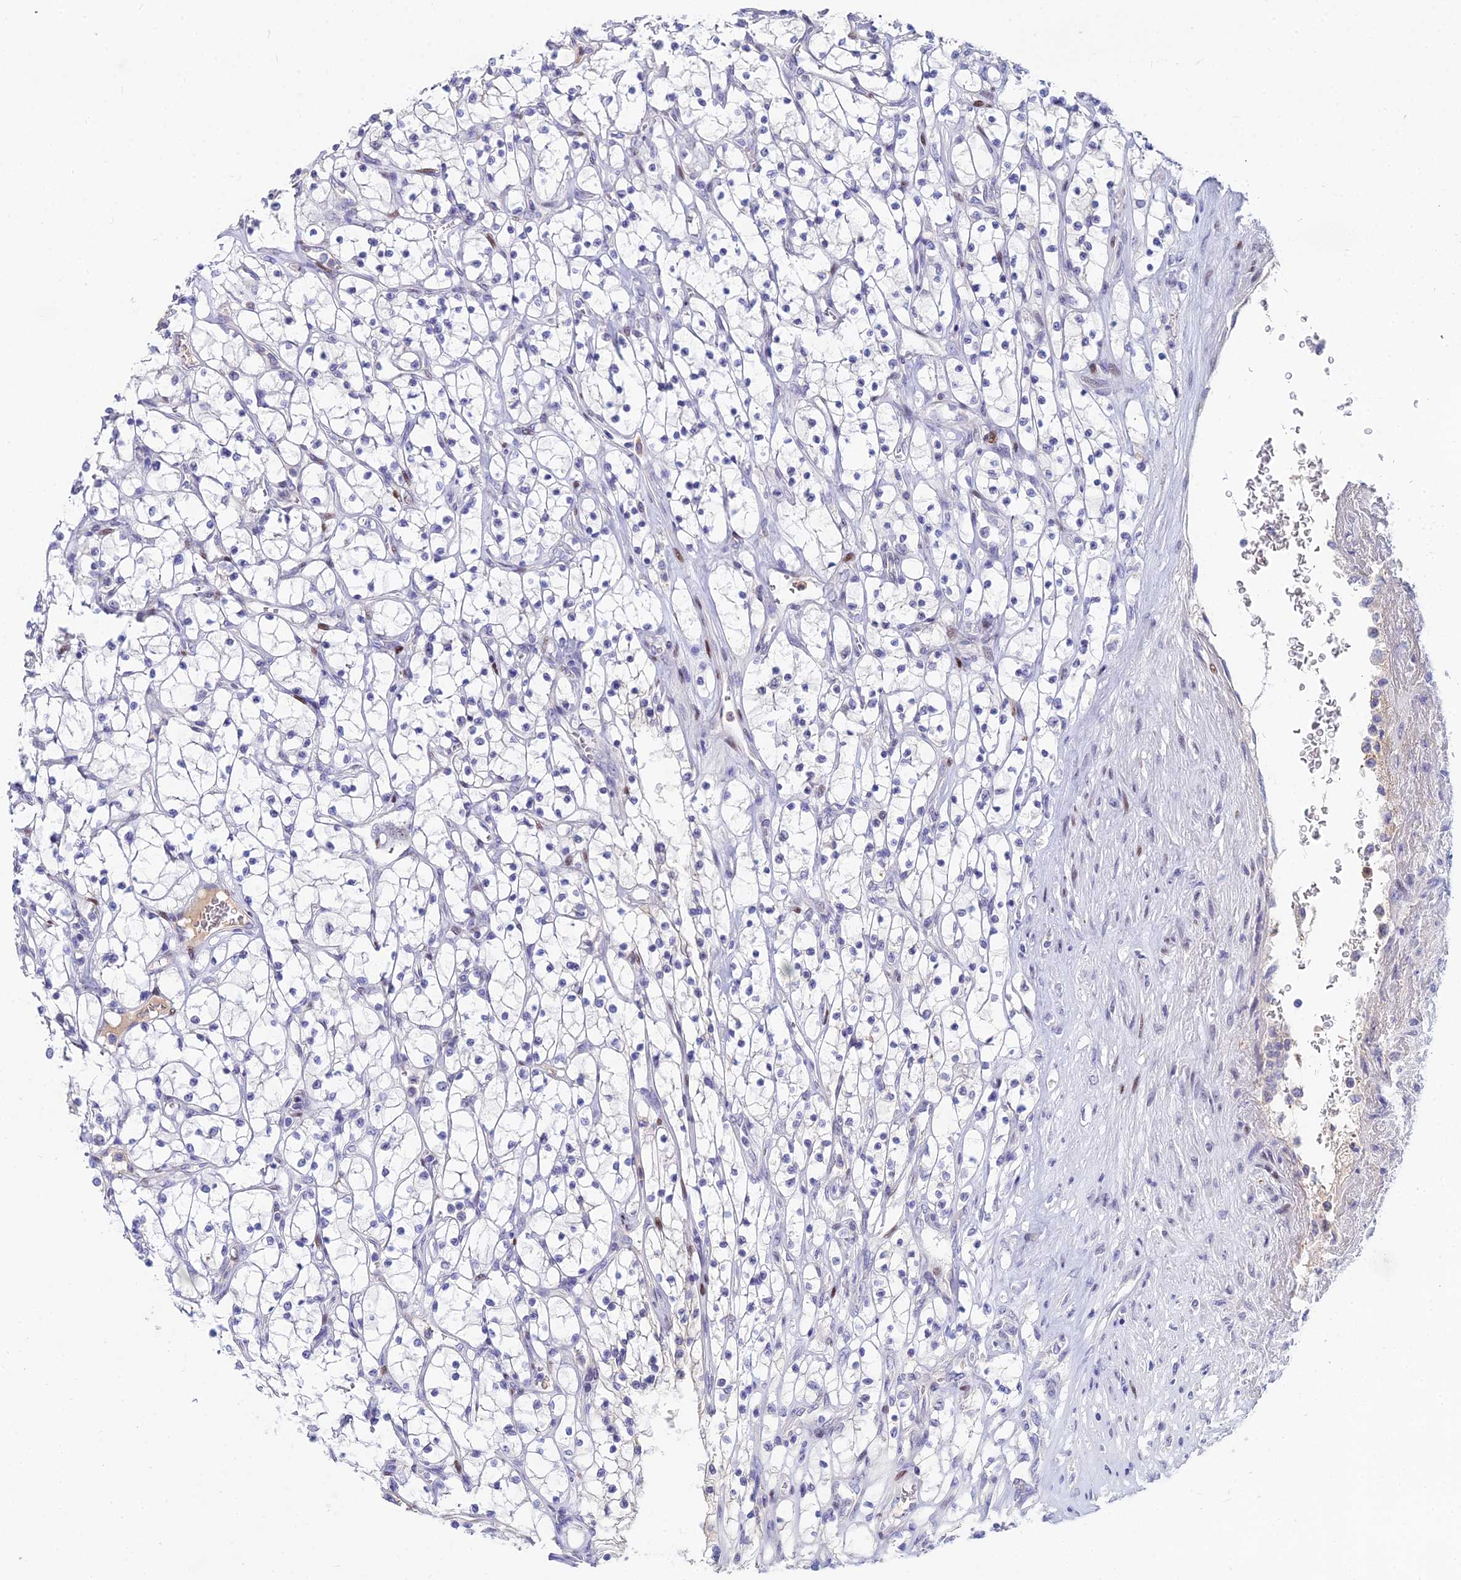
{"staining": {"intensity": "negative", "quantity": "none", "location": "none"}, "tissue": "renal cancer", "cell_type": "Tumor cells", "image_type": "cancer", "snomed": [{"axis": "morphology", "description": "Adenocarcinoma, NOS"}, {"axis": "topography", "description": "Kidney"}], "caption": "Immunohistochemical staining of human renal cancer (adenocarcinoma) shows no significant positivity in tumor cells.", "gene": "GOLGA6D", "patient": {"sex": "female", "age": 69}}